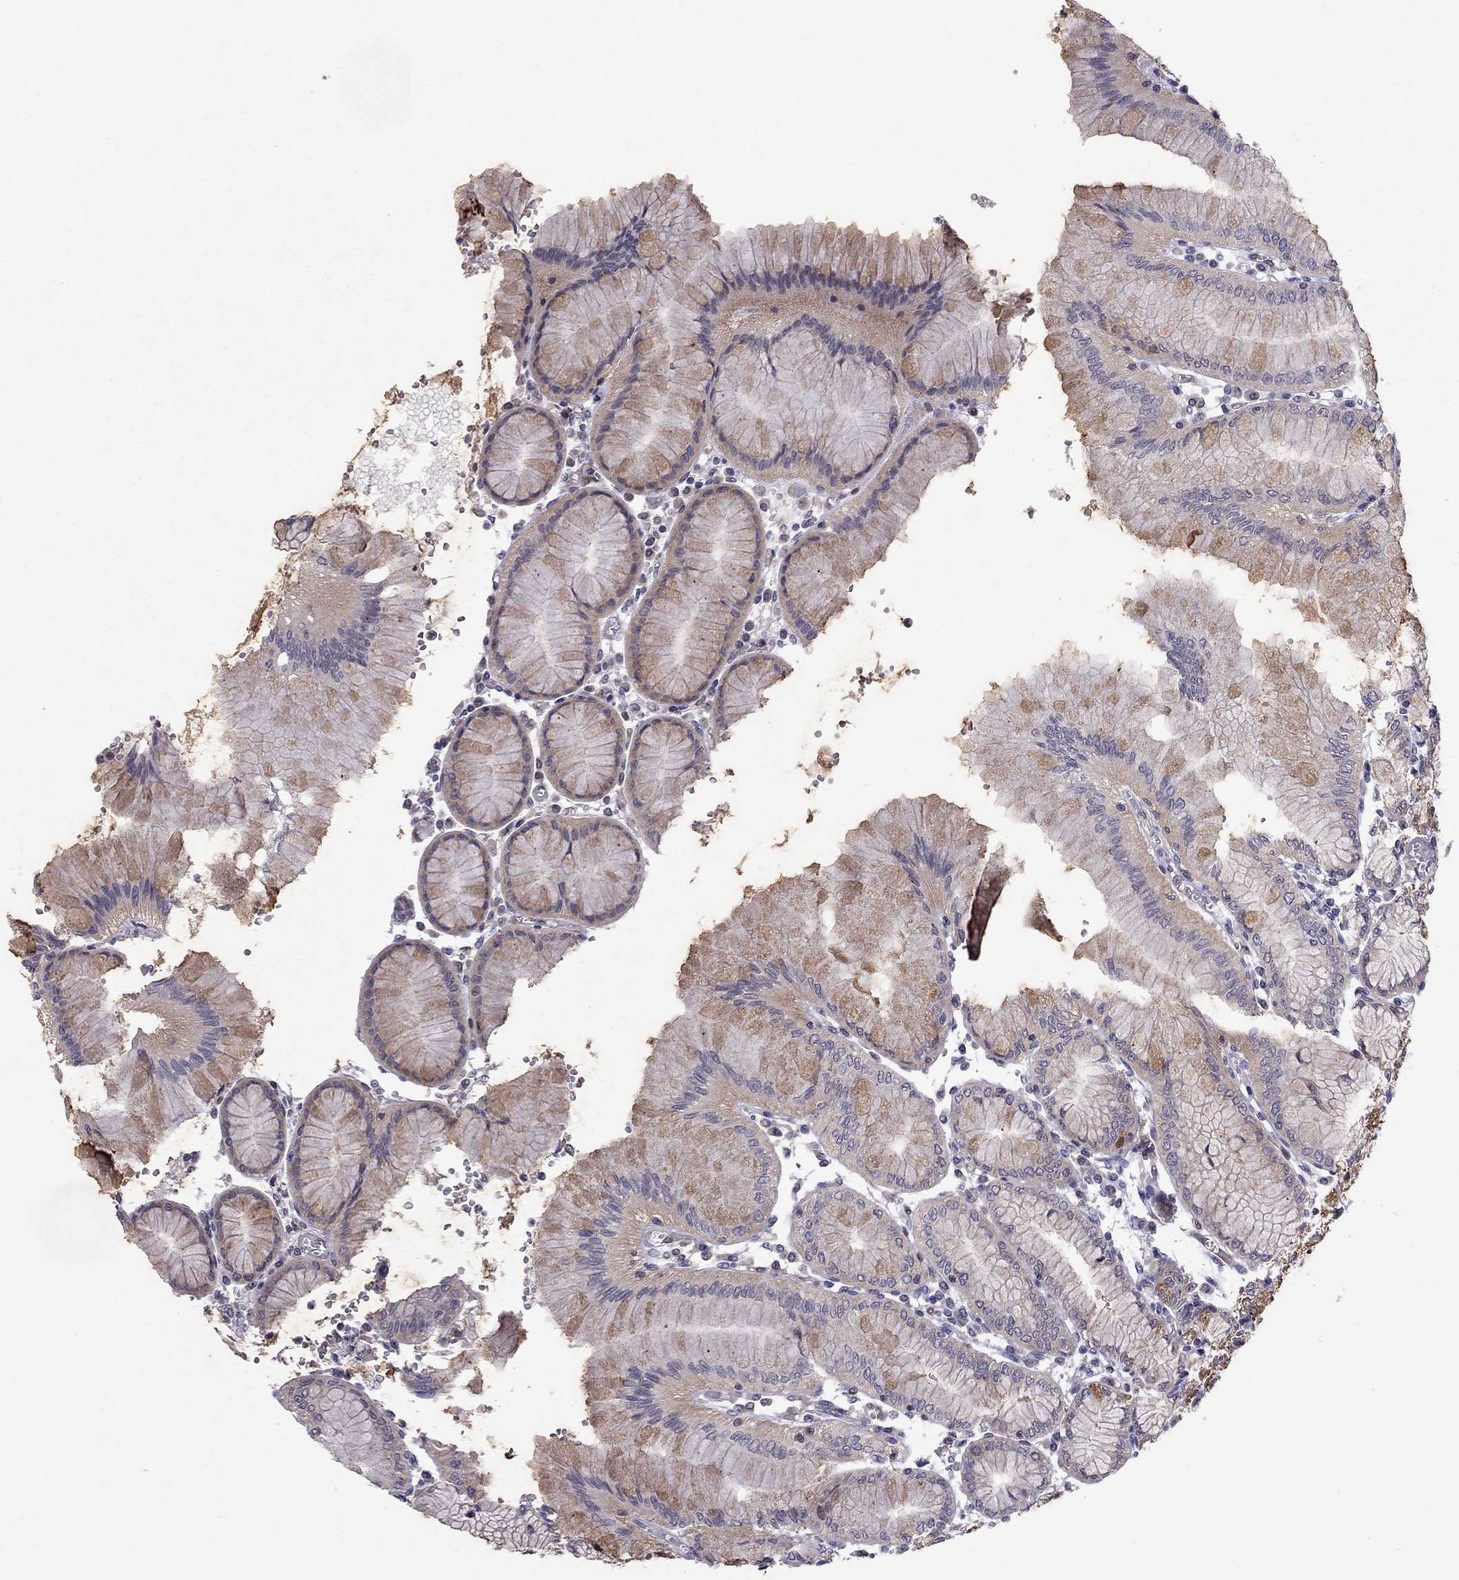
{"staining": {"intensity": "strong", "quantity": "25%-75%", "location": "cytoplasmic/membranous"}, "tissue": "stomach", "cell_type": "Glandular cells", "image_type": "normal", "snomed": [{"axis": "morphology", "description": "Normal tissue, NOS"}, {"axis": "topography", "description": "Skeletal muscle"}, {"axis": "topography", "description": "Stomach"}], "caption": "This is an image of immunohistochemistry (IHC) staining of unremarkable stomach, which shows strong staining in the cytoplasmic/membranous of glandular cells.", "gene": "CDK5", "patient": {"sex": "female", "age": 57}}